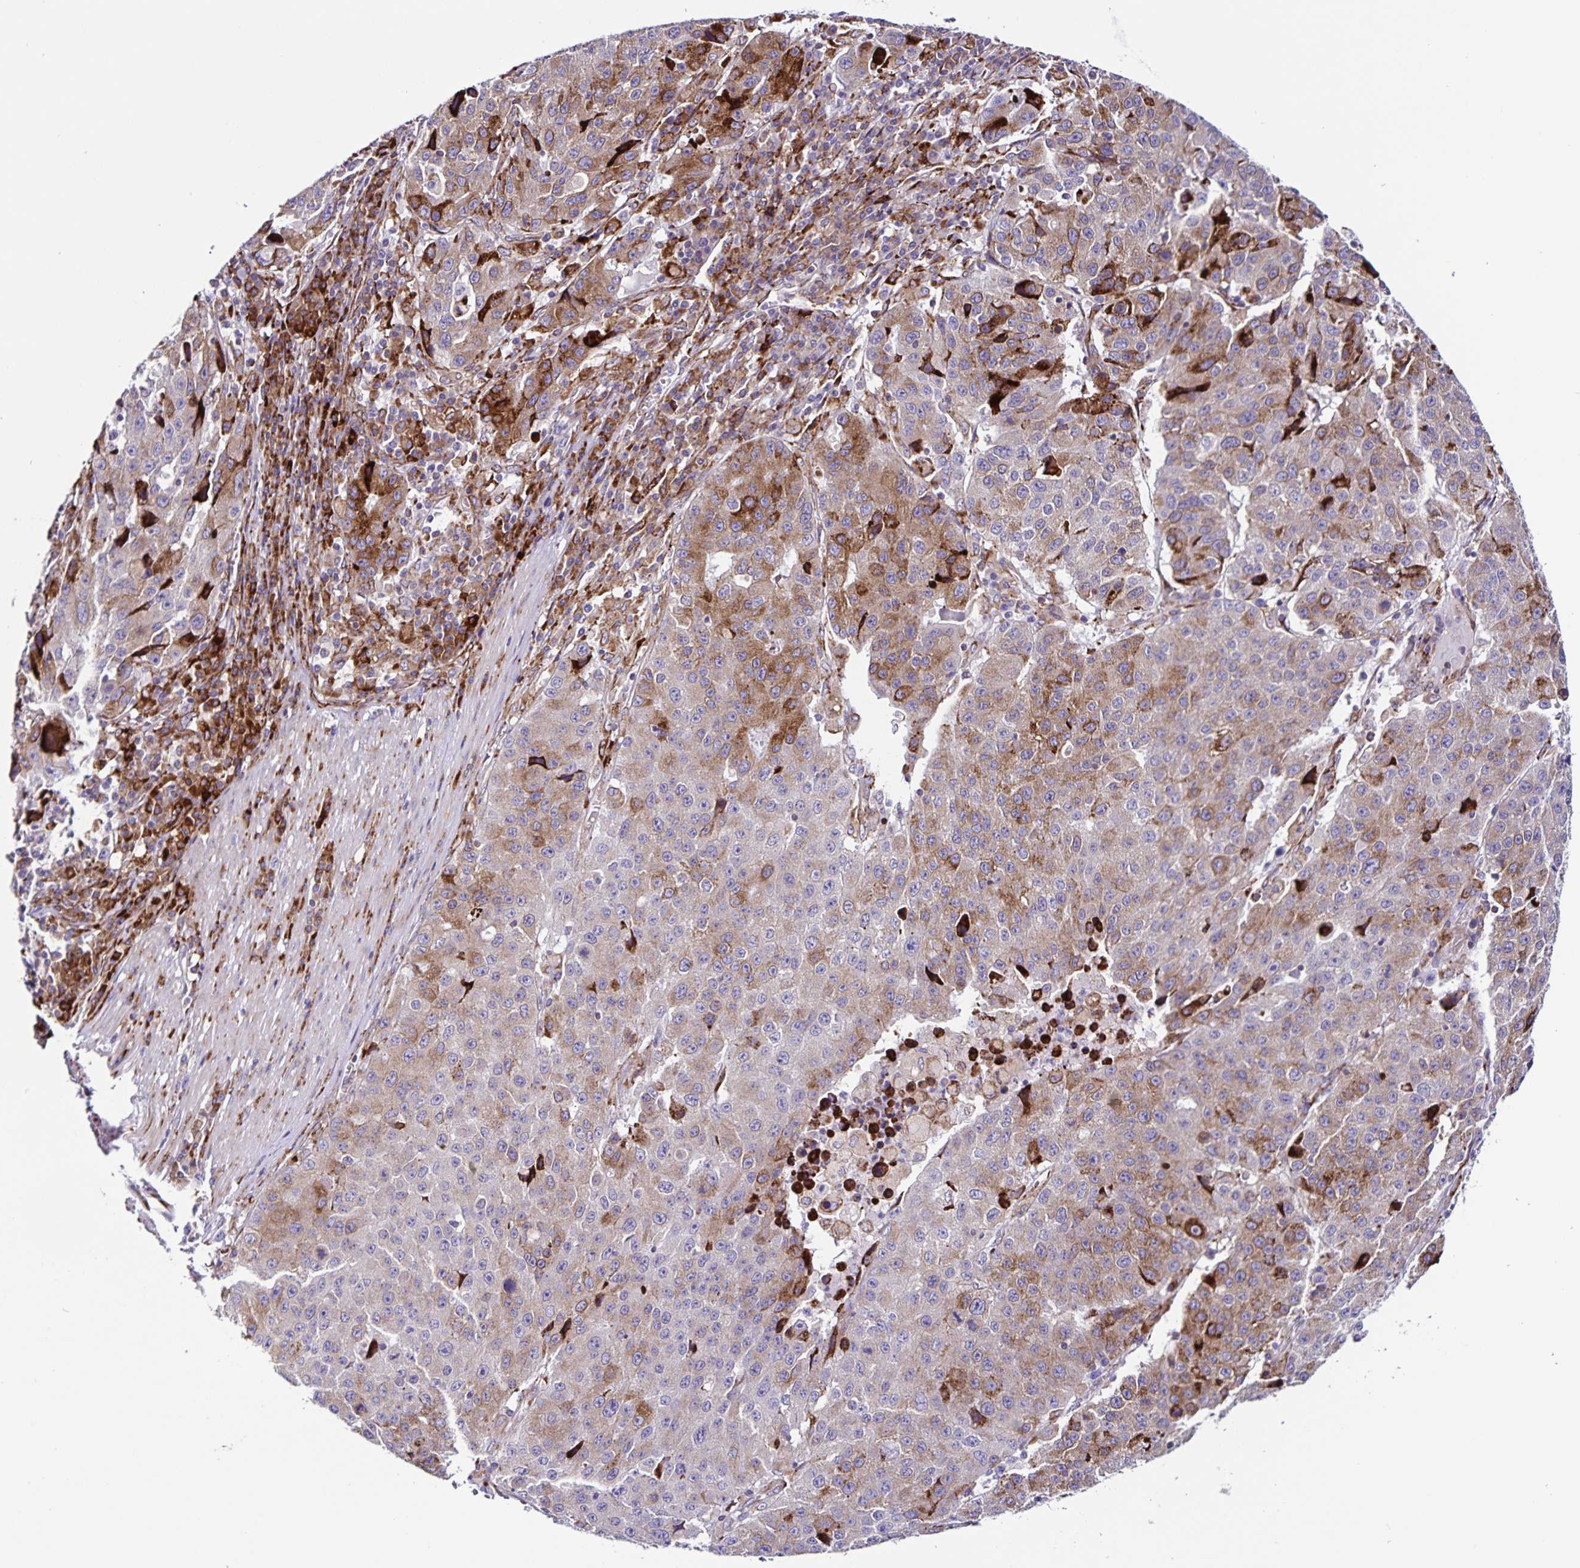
{"staining": {"intensity": "moderate", "quantity": "25%-75%", "location": "cytoplasmic/membranous"}, "tissue": "stomach cancer", "cell_type": "Tumor cells", "image_type": "cancer", "snomed": [{"axis": "morphology", "description": "Adenocarcinoma, NOS"}, {"axis": "topography", "description": "Stomach"}], "caption": "Adenocarcinoma (stomach) was stained to show a protein in brown. There is medium levels of moderate cytoplasmic/membranous expression in about 25%-75% of tumor cells.", "gene": "OSBPL5", "patient": {"sex": "male", "age": 71}}